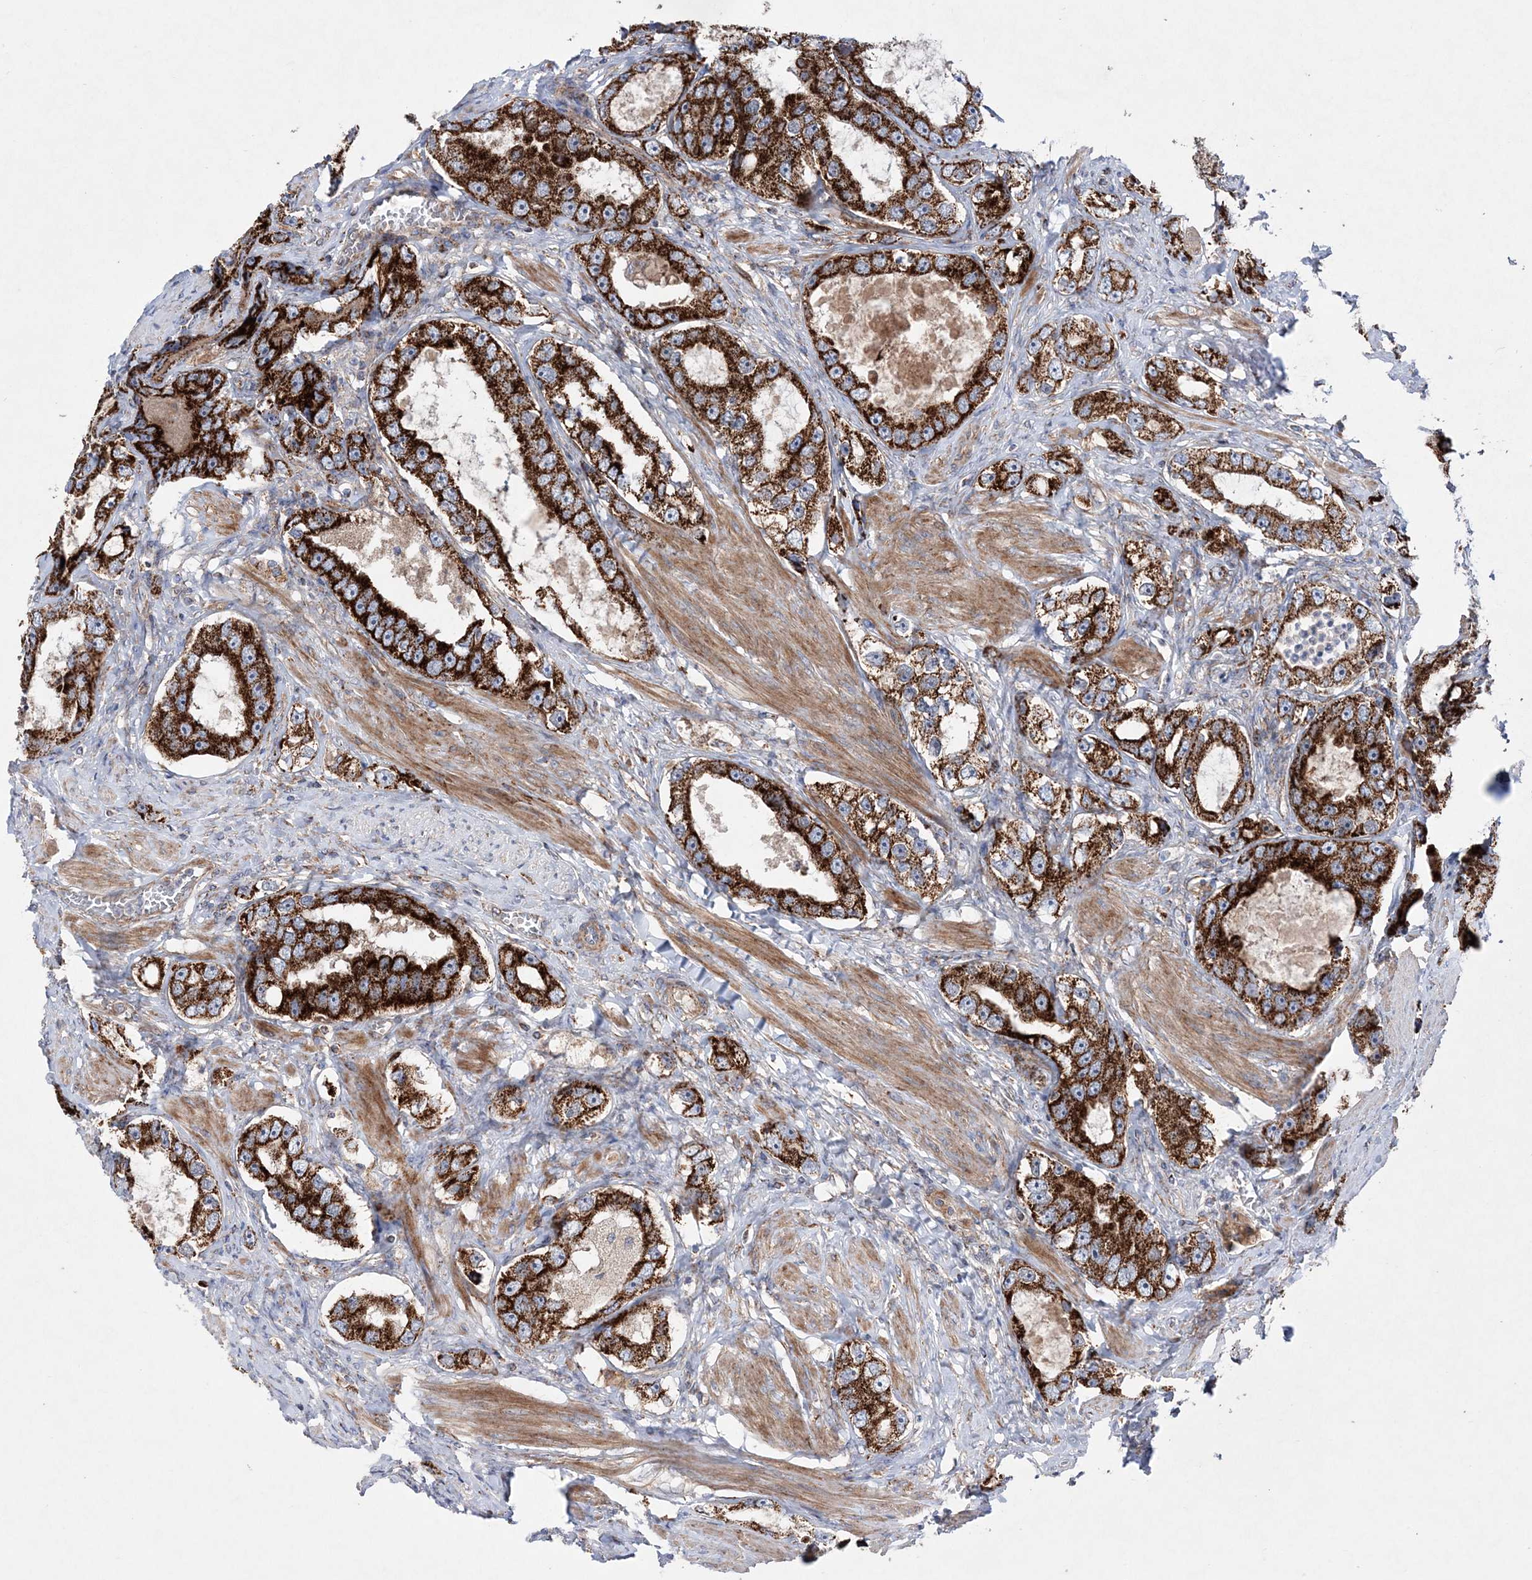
{"staining": {"intensity": "strong", "quantity": ">75%", "location": "cytoplasmic/membranous"}, "tissue": "prostate cancer", "cell_type": "Tumor cells", "image_type": "cancer", "snomed": [{"axis": "morphology", "description": "Adenocarcinoma, High grade"}, {"axis": "topography", "description": "Prostate"}], "caption": "Approximately >75% of tumor cells in human prostate cancer (adenocarcinoma (high-grade)) display strong cytoplasmic/membranous protein expression as visualized by brown immunohistochemical staining.", "gene": "NGLY1", "patient": {"sex": "male", "age": 63}}